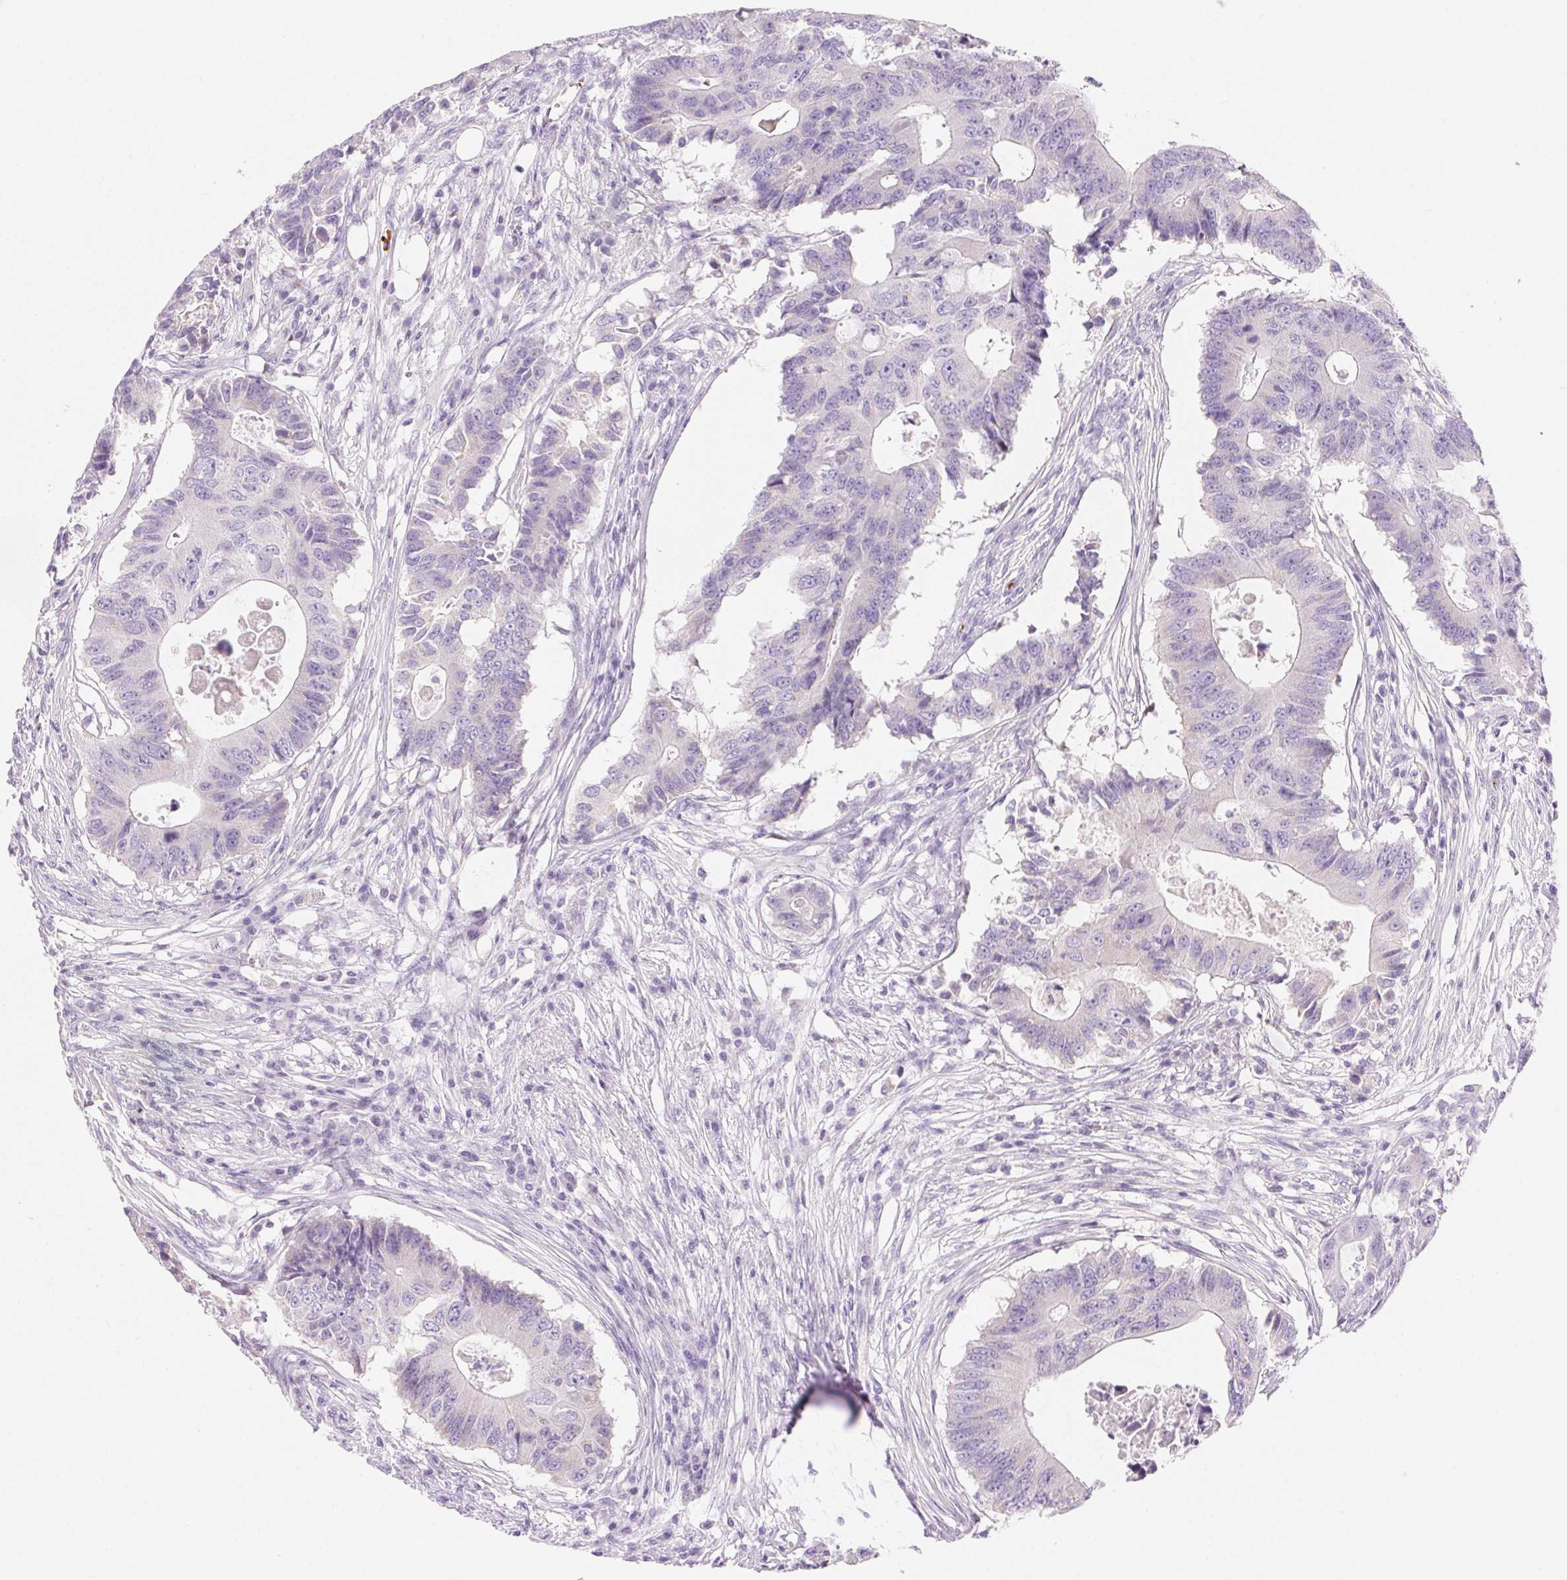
{"staining": {"intensity": "negative", "quantity": "none", "location": "none"}, "tissue": "colorectal cancer", "cell_type": "Tumor cells", "image_type": "cancer", "snomed": [{"axis": "morphology", "description": "Adenocarcinoma, NOS"}, {"axis": "topography", "description": "Colon"}], "caption": "This micrograph is of colorectal cancer stained with immunohistochemistry to label a protein in brown with the nuclei are counter-stained blue. There is no expression in tumor cells.", "gene": "FGA", "patient": {"sex": "male", "age": 71}}